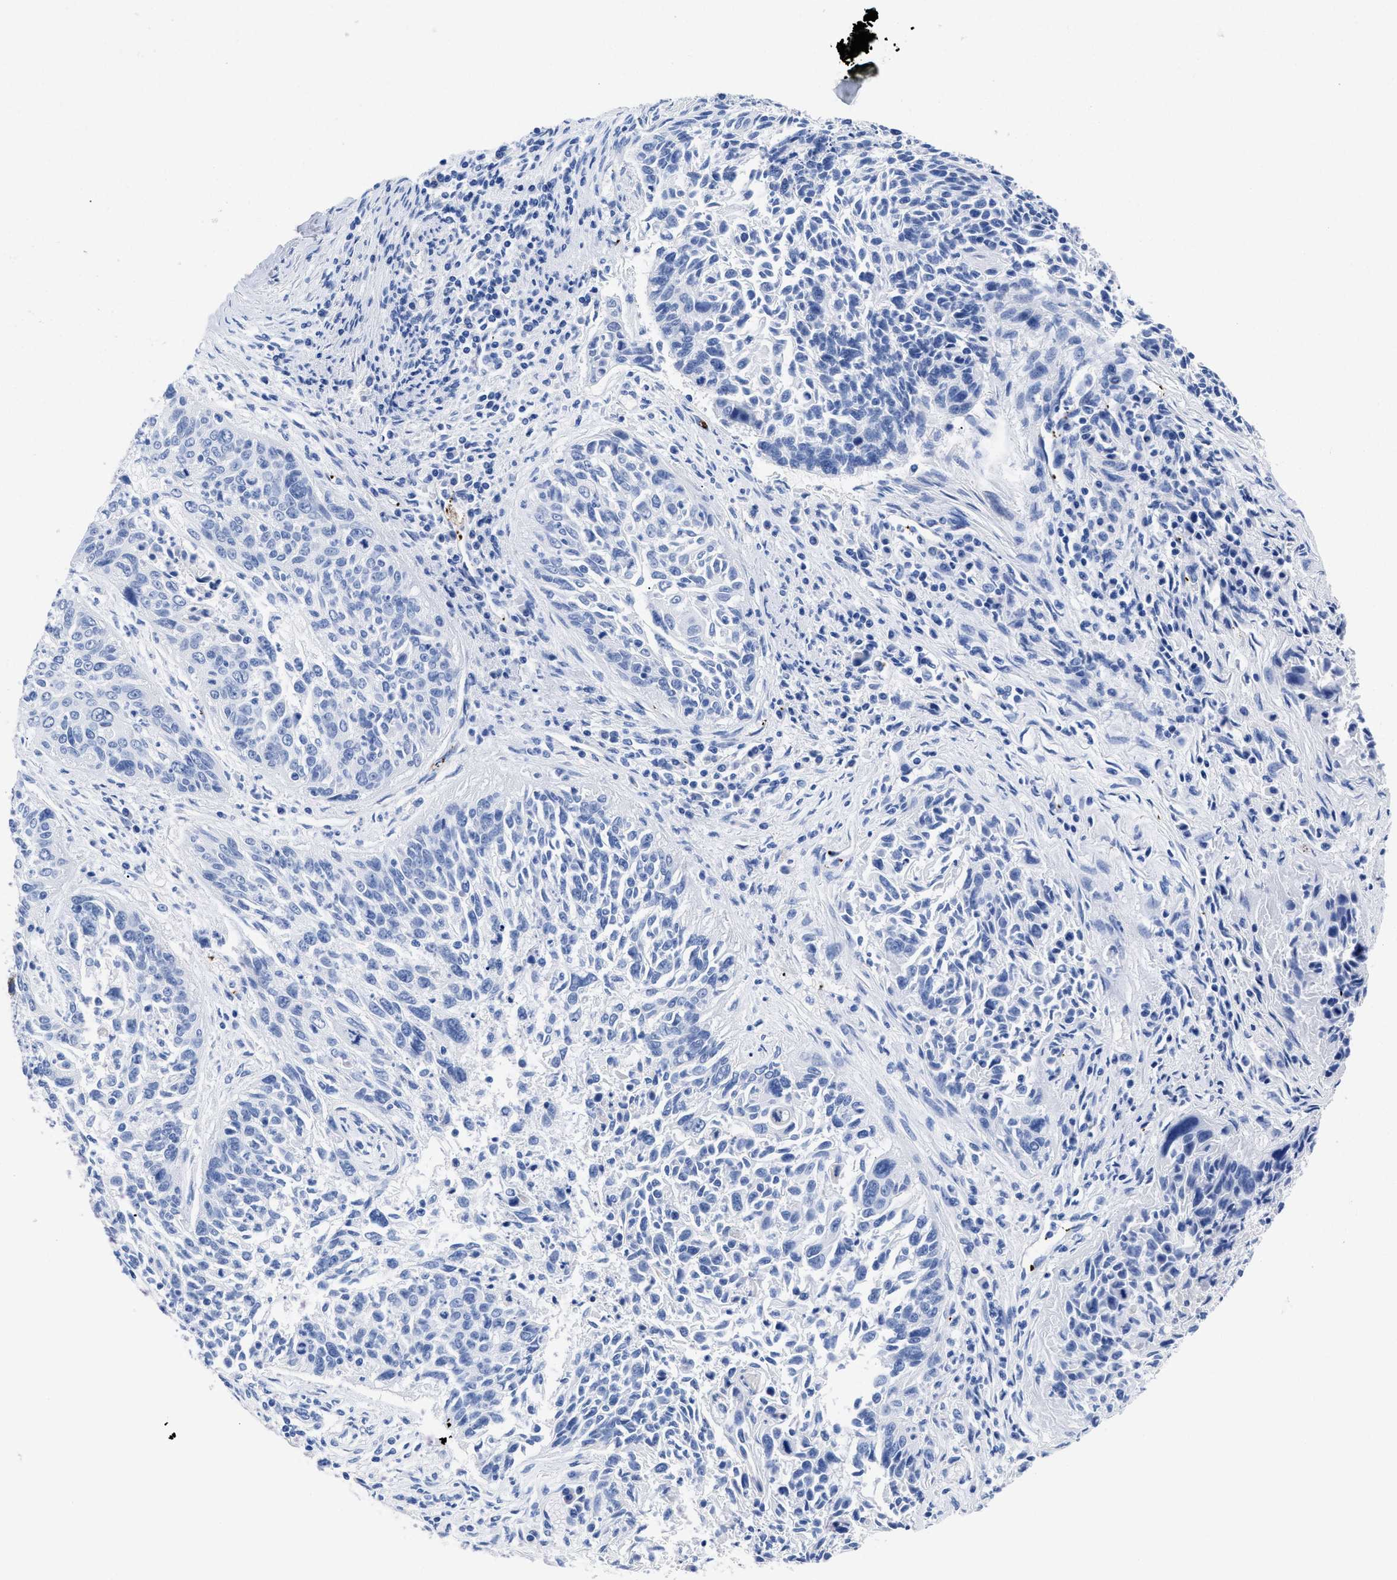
{"staining": {"intensity": "negative", "quantity": "none", "location": "none"}, "tissue": "cervical cancer", "cell_type": "Tumor cells", "image_type": "cancer", "snomed": [{"axis": "morphology", "description": "Squamous cell carcinoma, NOS"}, {"axis": "topography", "description": "Cervix"}], "caption": "Immunohistochemistry (IHC) of cervical cancer displays no staining in tumor cells. The staining was performed using DAB to visualize the protein expression in brown, while the nuclei were stained in blue with hematoxylin (Magnification: 20x).", "gene": "TREML1", "patient": {"sex": "female", "age": 55}}